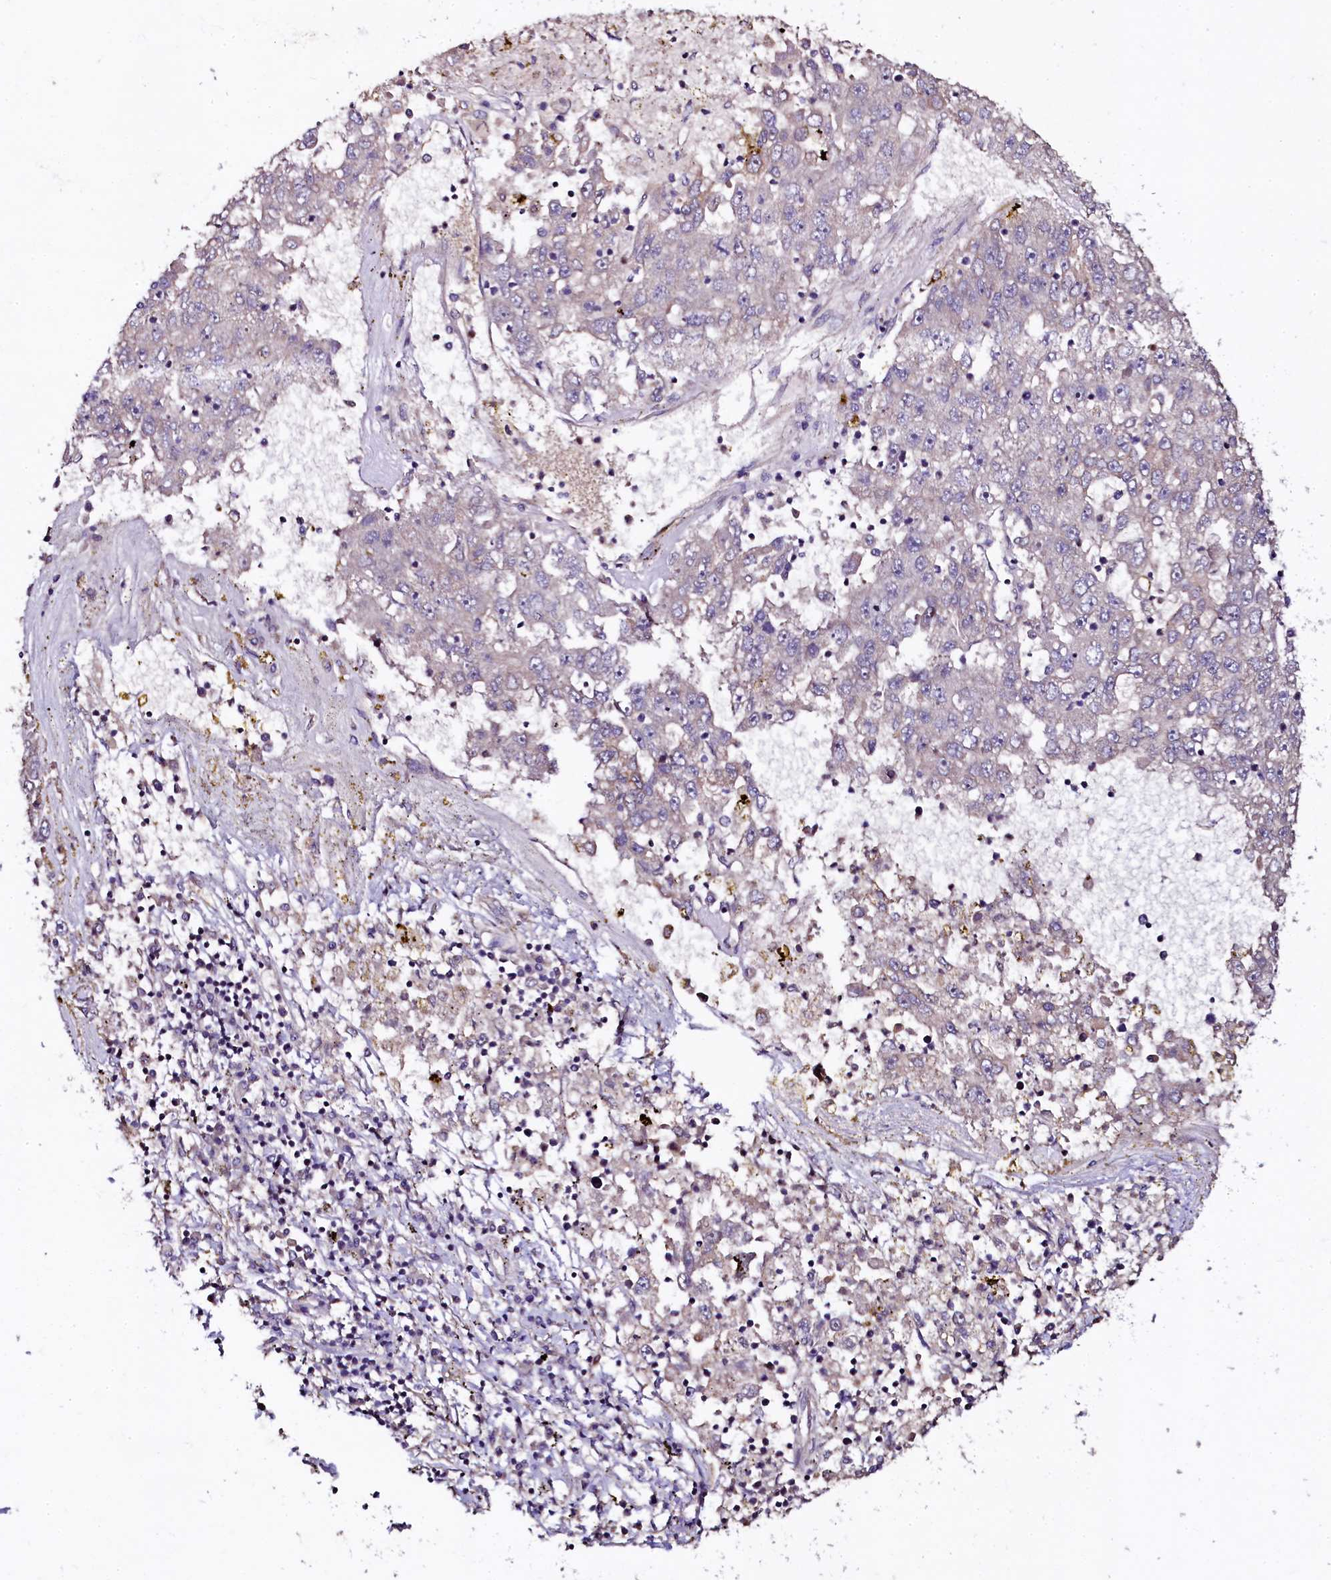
{"staining": {"intensity": "negative", "quantity": "none", "location": "none"}, "tissue": "liver cancer", "cell_type": "Tumor cells", "image_type": "cancer", "snomed": [{"axis": "morphology", "description": "Carcinoma, Hepatocellular, NOS"}, {"axis": "topography", "description": "Liver"}], "caption": "A high-resolution histopathology image shows immunohistochemistry staining of liver cancer, which demonstrates no significant positivity in tumor cells.", "gene": "APPL2", "patient": {"sex": "male", "age": 49}}